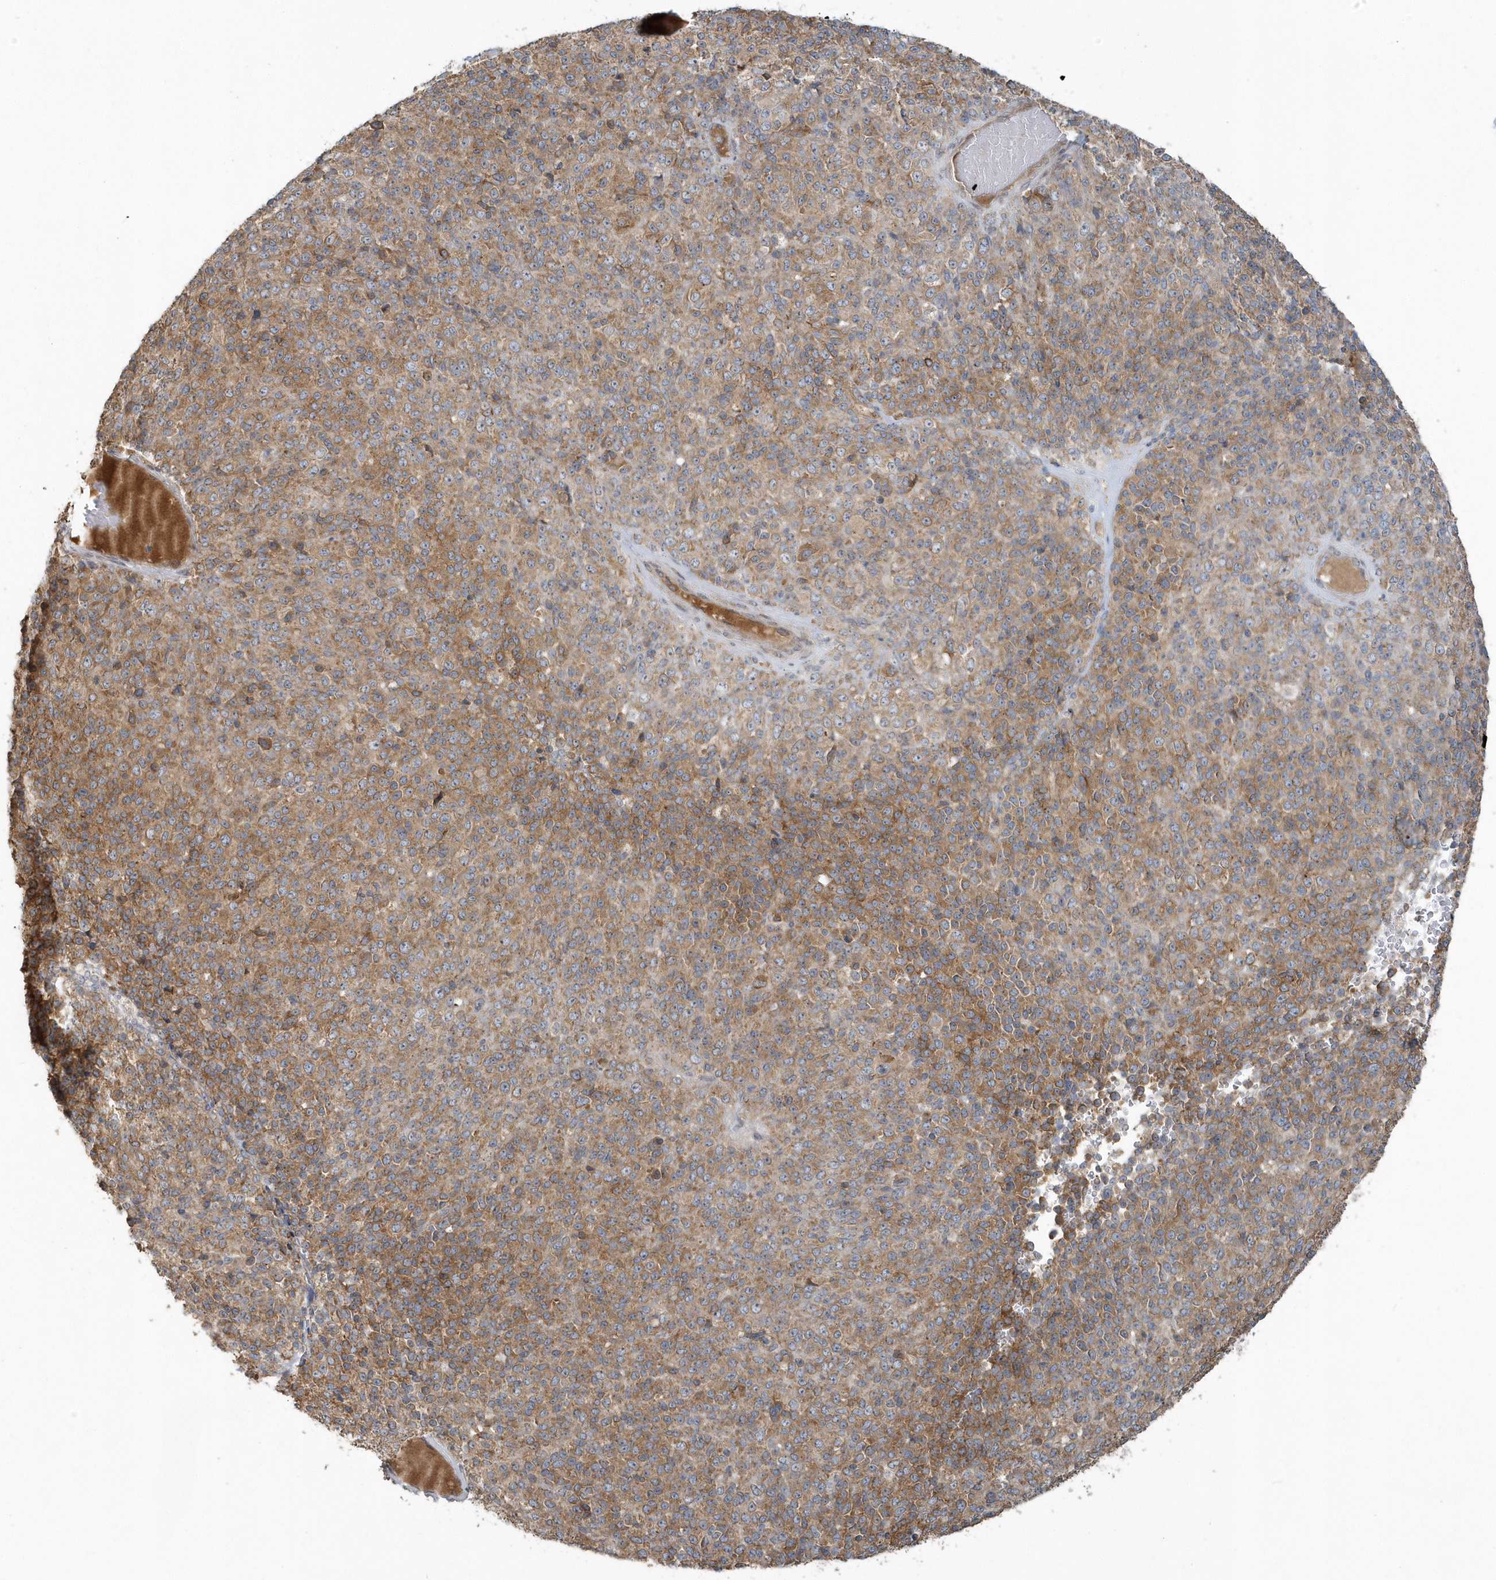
{"staining": {"intensity": "moderate", "quantity": ">75%", "location": "cytoplasmic/membranous"}, "tissue": "melanoma", "cell_type": "Tumor cells", "image_type": "cancer", "snomed": [{"axis": "morphology", "description": "Malignant melanoma, Metastatic site"}, {"axis": "topography", "description": "Brain"}], "caption": "This photomicrograph exhibits immunohistochemistry (IHC) staining of malignant melanoma (metastatic site), with medium moderate cytoplasmic/membranous staining in approximately >75% of tumor cells.", "gene": "STIM2", "patient": {"sex": "female", "age": 56}}